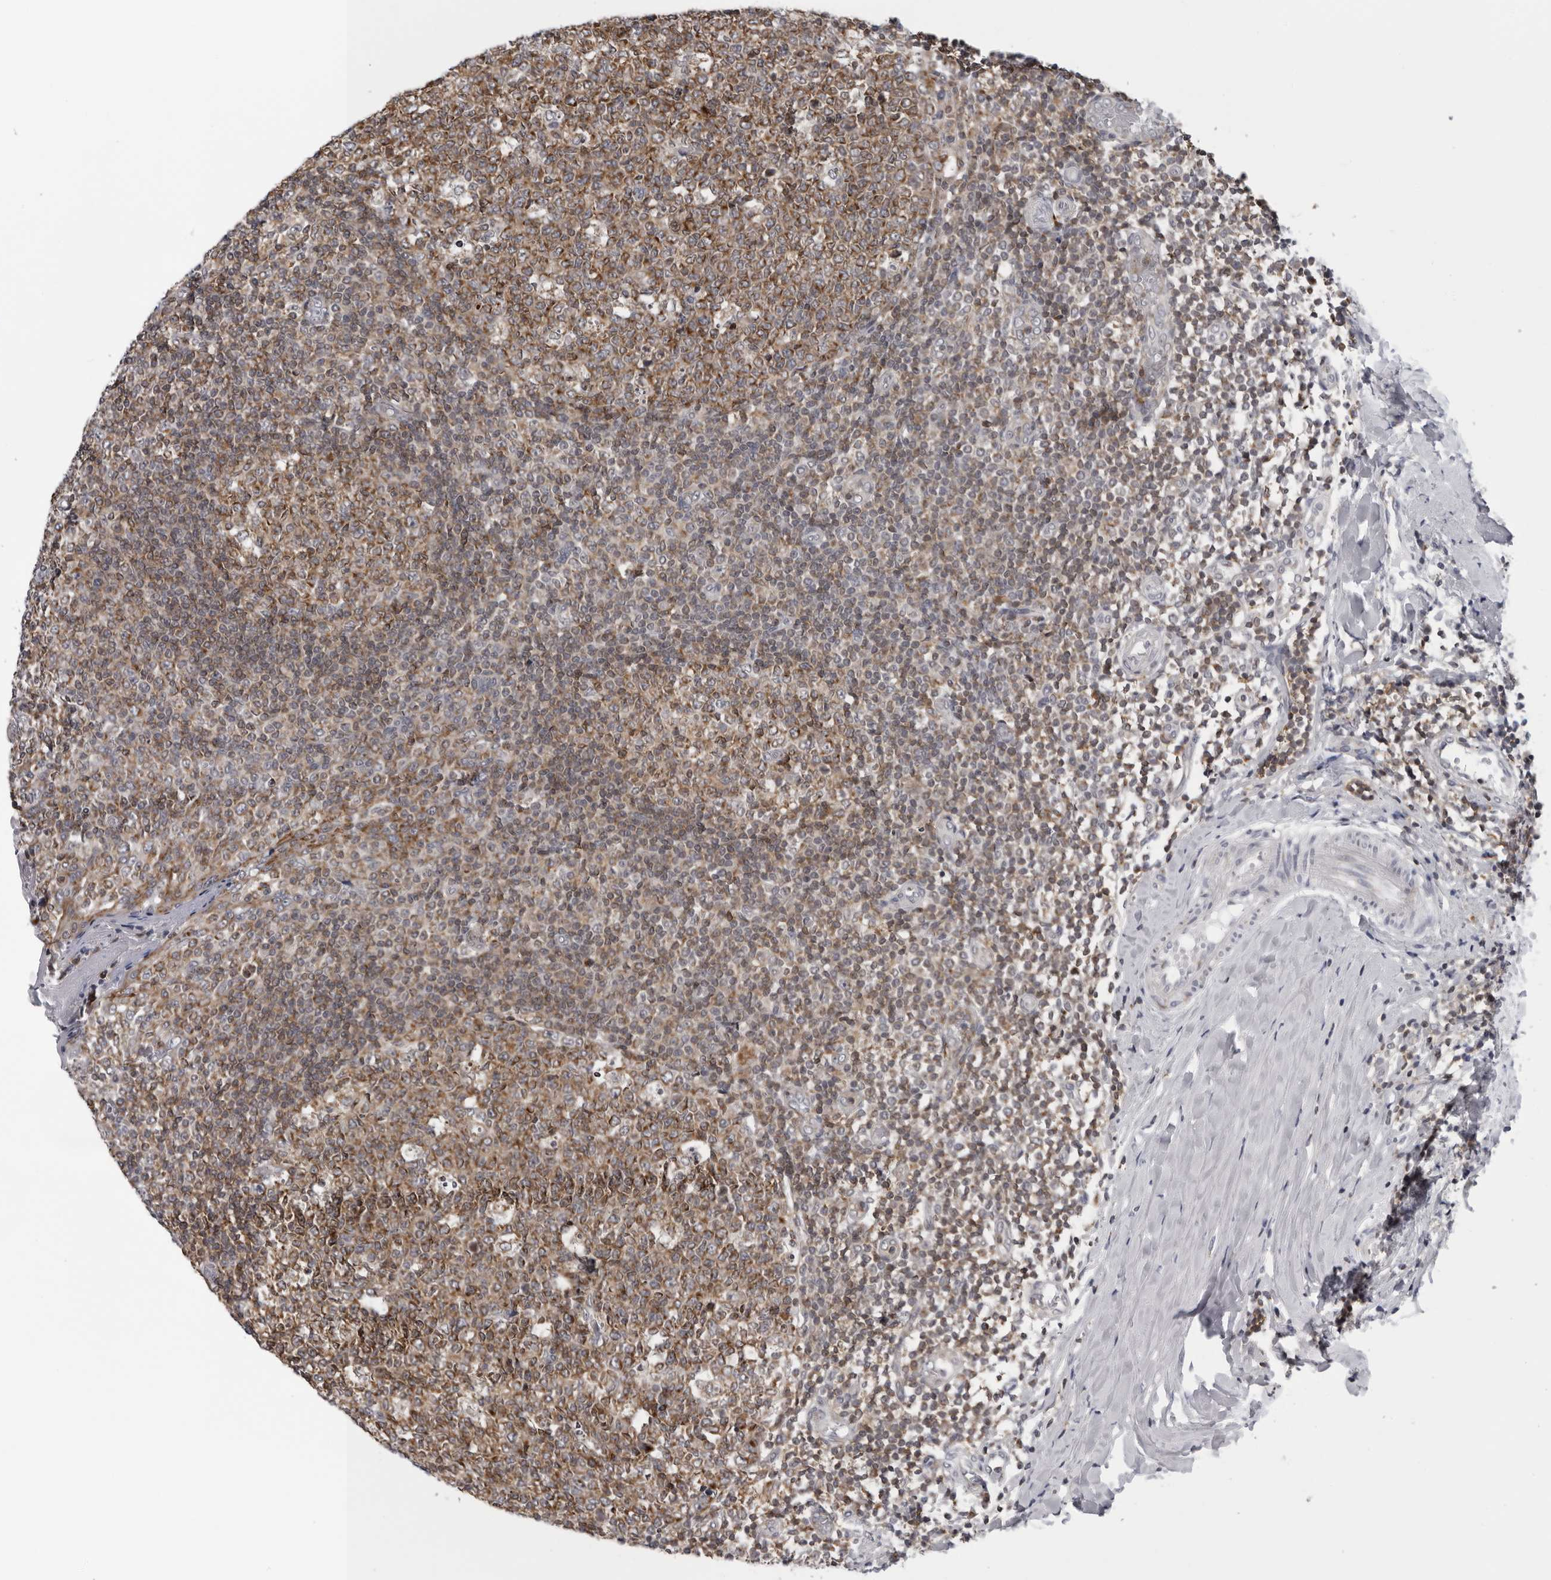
{"staining": {"intensity": "moderate", "quantity": ">75%", "location": "cytoplasmic/membranous"}, "tissue": "tonsil", "cell_type": "Germinal center cells", "image_type": "normal", "snomed": [{"axis": "morphology", "description": "Normal tissue, NOS"}, {"axis": "topography", "description": "Tonsil"}], "caption": "A histopathology image of tonsil stained for a protein reveals moderate cytoplasmic/membranous brown staining in germinal center cells. (DAB IHC with brightfield microscopy, high magnification).", "gene": "CPT2", "patient": {"sex": "female", "age": 19}}